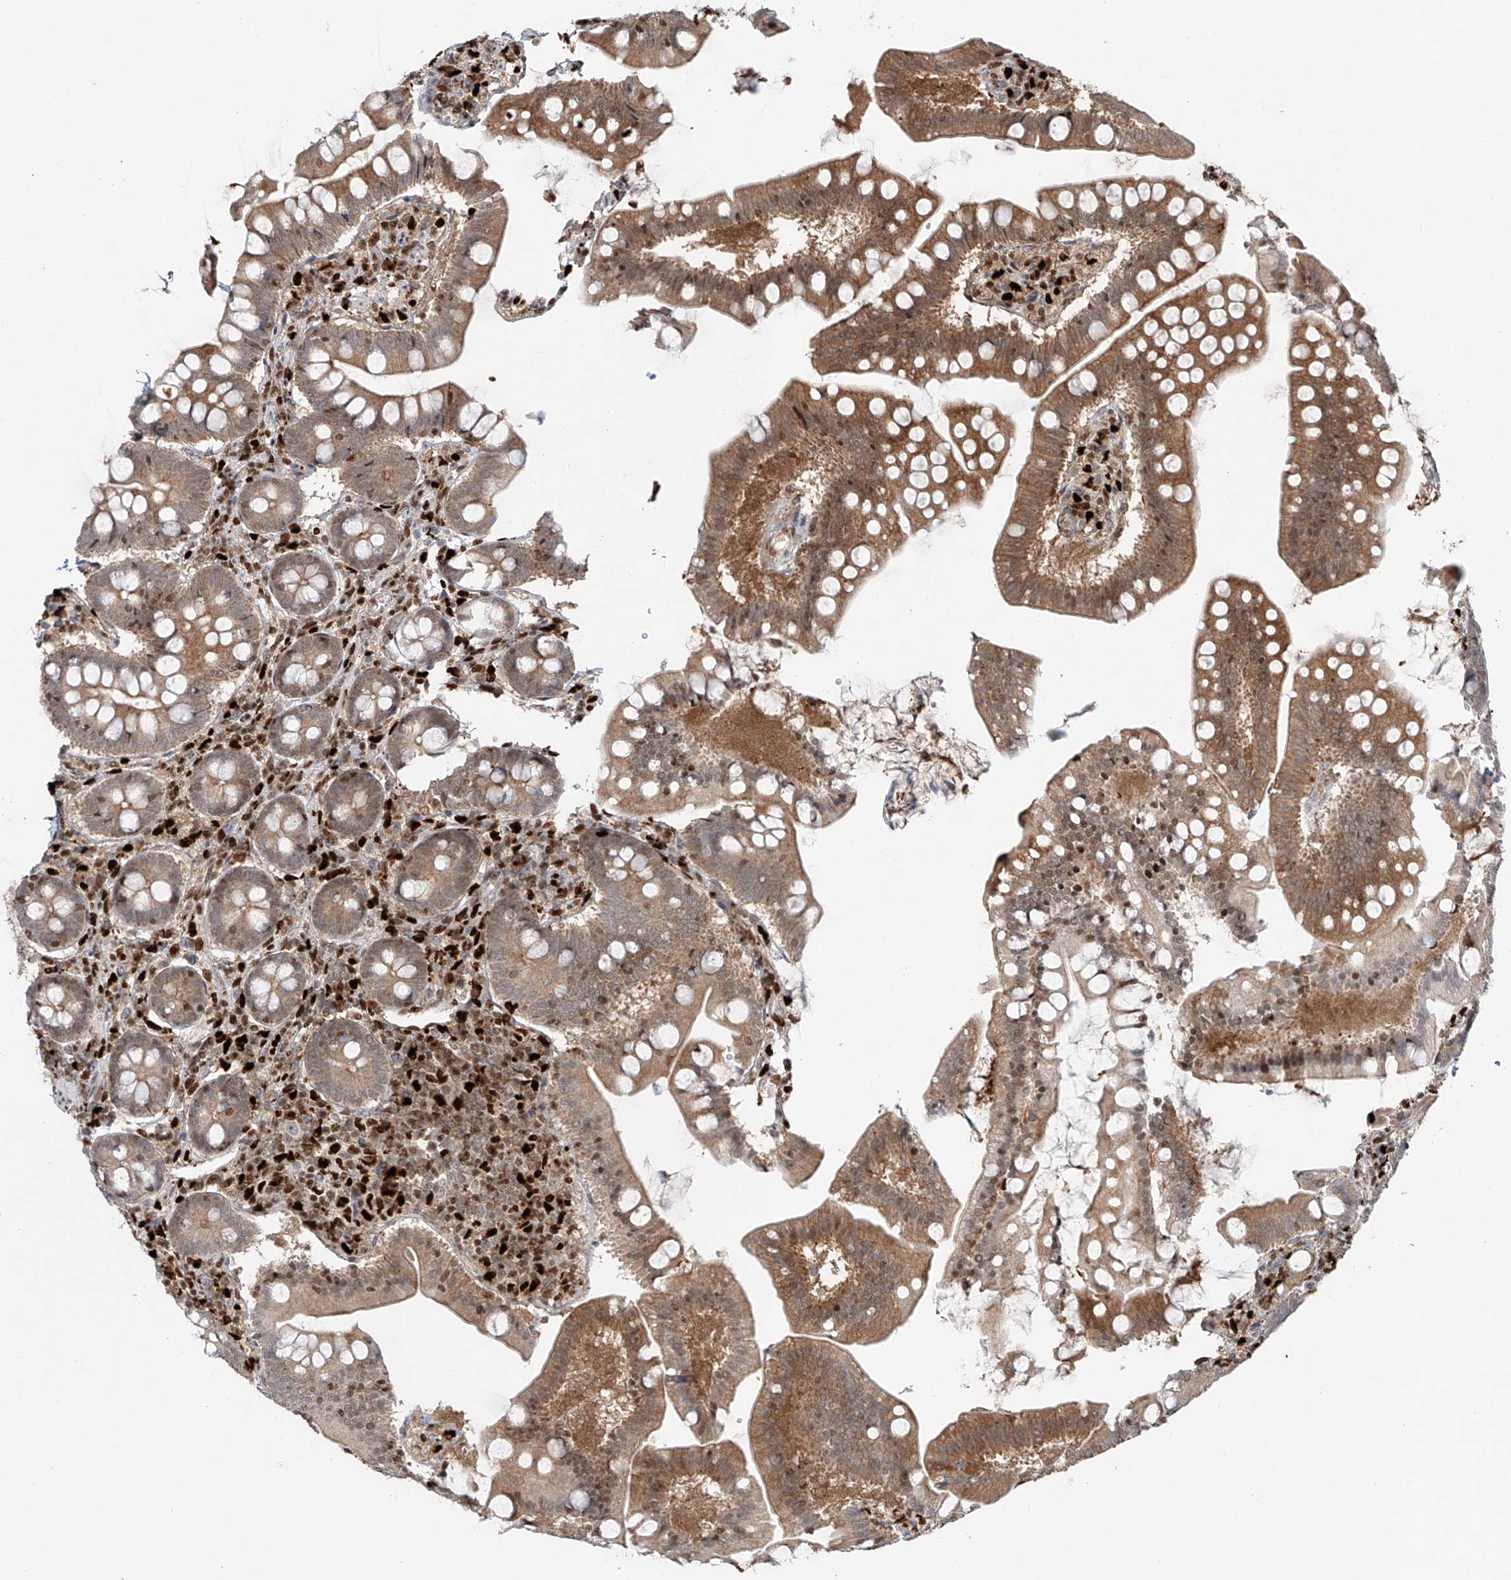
{"staining": {"intensity": "moderate", "quantity": "25%-75%", "location": "cytoplasmic/membranous,nuclear"}, "tissue": "small intestine", "cell_type": "Glandular cells", "image_type": "normal", "snomed": [{"axis": "morphology", "description": "Normal tissue, NOS"}, {"axis": "topography", "description": "Small intestine"}], "caption": "This micrograph demonstrates unremarkable small intestine stained with immunohistochemistry (IHC) to label a protein in brown. The cytoplasmic/membranous,nuclear of glandular cells show moderate positivity for the protein. Nuclei are counter-stained blue.", "gene": "DZIP1L", "patient": {"sex": "male", "age": 7}}